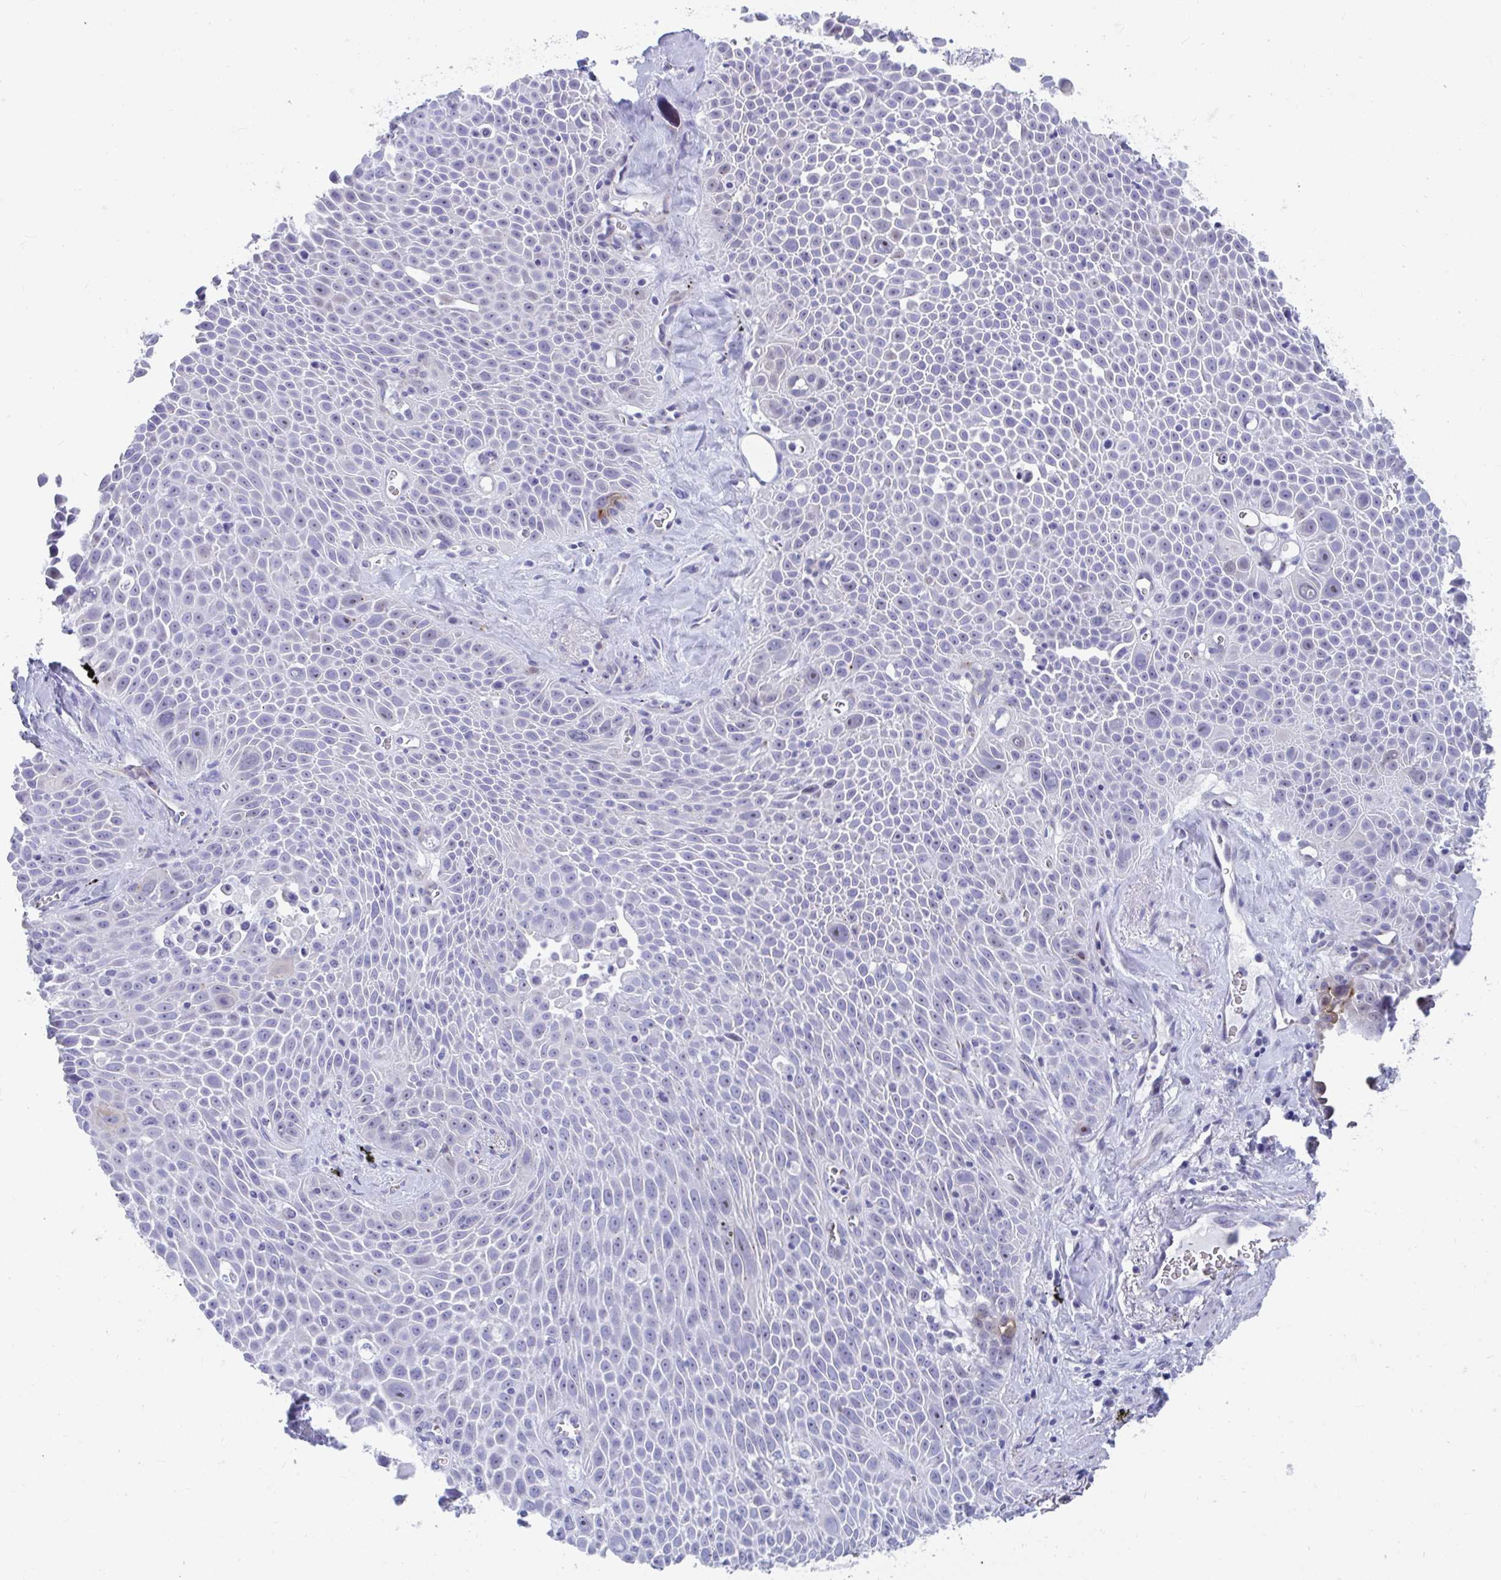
{"staining": {"intensity": "negative", "quantity": "none", "location": "none"}, "tissue": "lung cancer", "cell_type": "Tumor cells", "image_type": "cancer", "snomed": [{"axis": "morphology", "description": "Squamous cell carcinoma, NOS"}, {"axis": "morphology", "description": "Squamous cell carcinoma, metastatic, NOS"}, {"axis": "topography", "description": "Lymph node"}, {"axis": "topography", "description": "Lung"}], "caption": "DAB (3,3'-diaminobenzidine) immunohistochemical staining of human lung cancer (squamous cell carcinoma) displays no significant staining in tumor cells. (DAB (3,3'-diaminobenzidine) IHC, high magnification).", "gene": "TTC30B", "patient": {"sex": "female", "age": 62}}